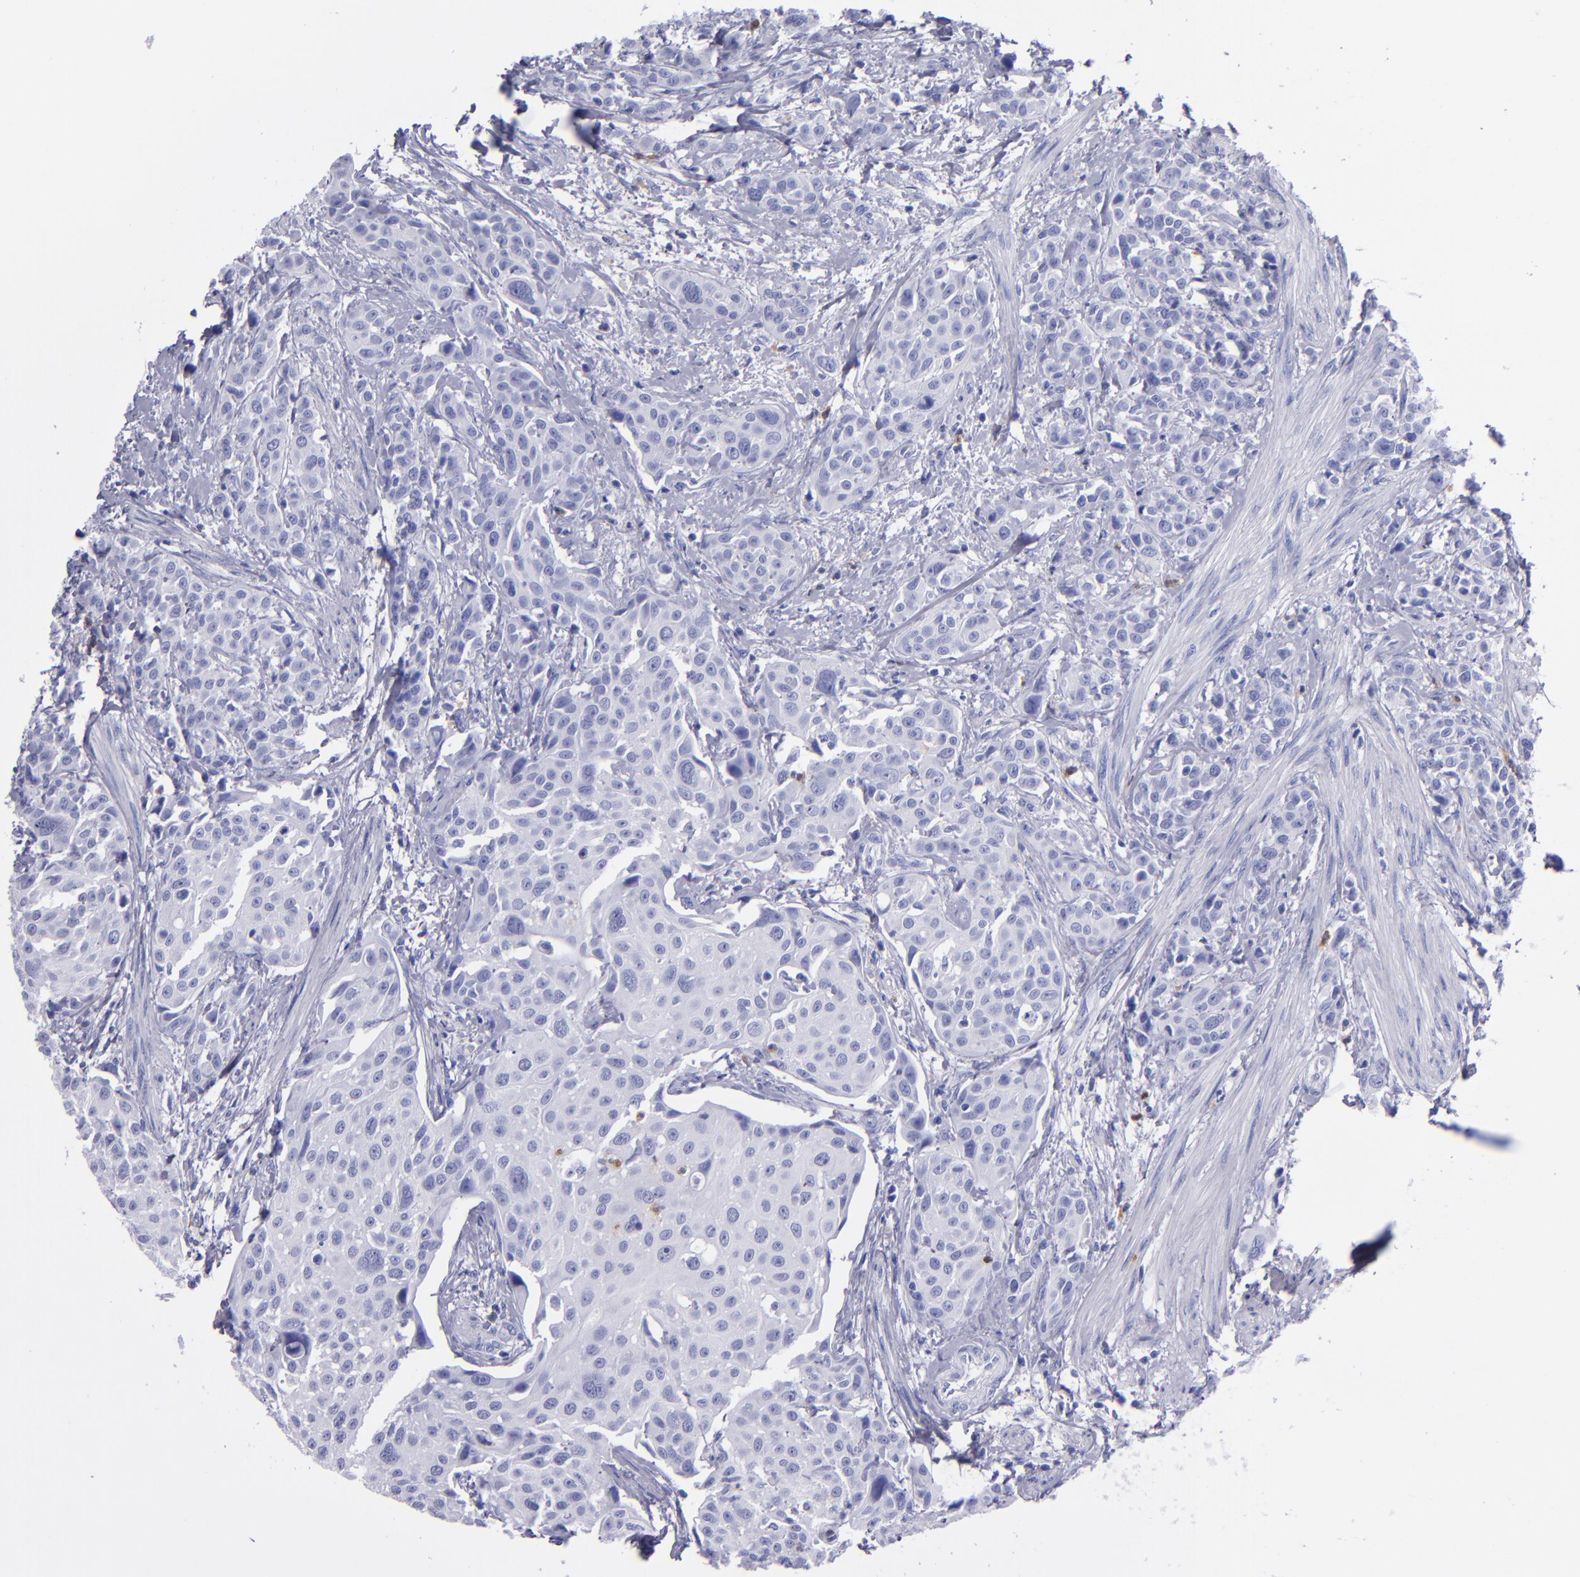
{"staining": {"intensity": "negative", "quantity": "none", "location": "none"}, "tissue": "urothelial cancer", "cell_type": "Tumor cells", "image_type": "cancer", "snomed": [{"axis": "morphology", "description": "Urothelial carcinoma, High grade"}, {"axis": "topography", "description": "Urinary bladder"}], "caption": "High power microscopy photomicrograph of an immunohistochemistry image of high-grade urothelial carcinoma, revealing no significant positivity in tumor cells. The staining was performed using DAB (3,3'-diaminobenzidine) to visualize the protein expression in brown, while the nuclei were stained in blue with hematoxylin (Magnification: 20x).", "gene": "CR1", "patient": {"sex": "male", "age": 56}}